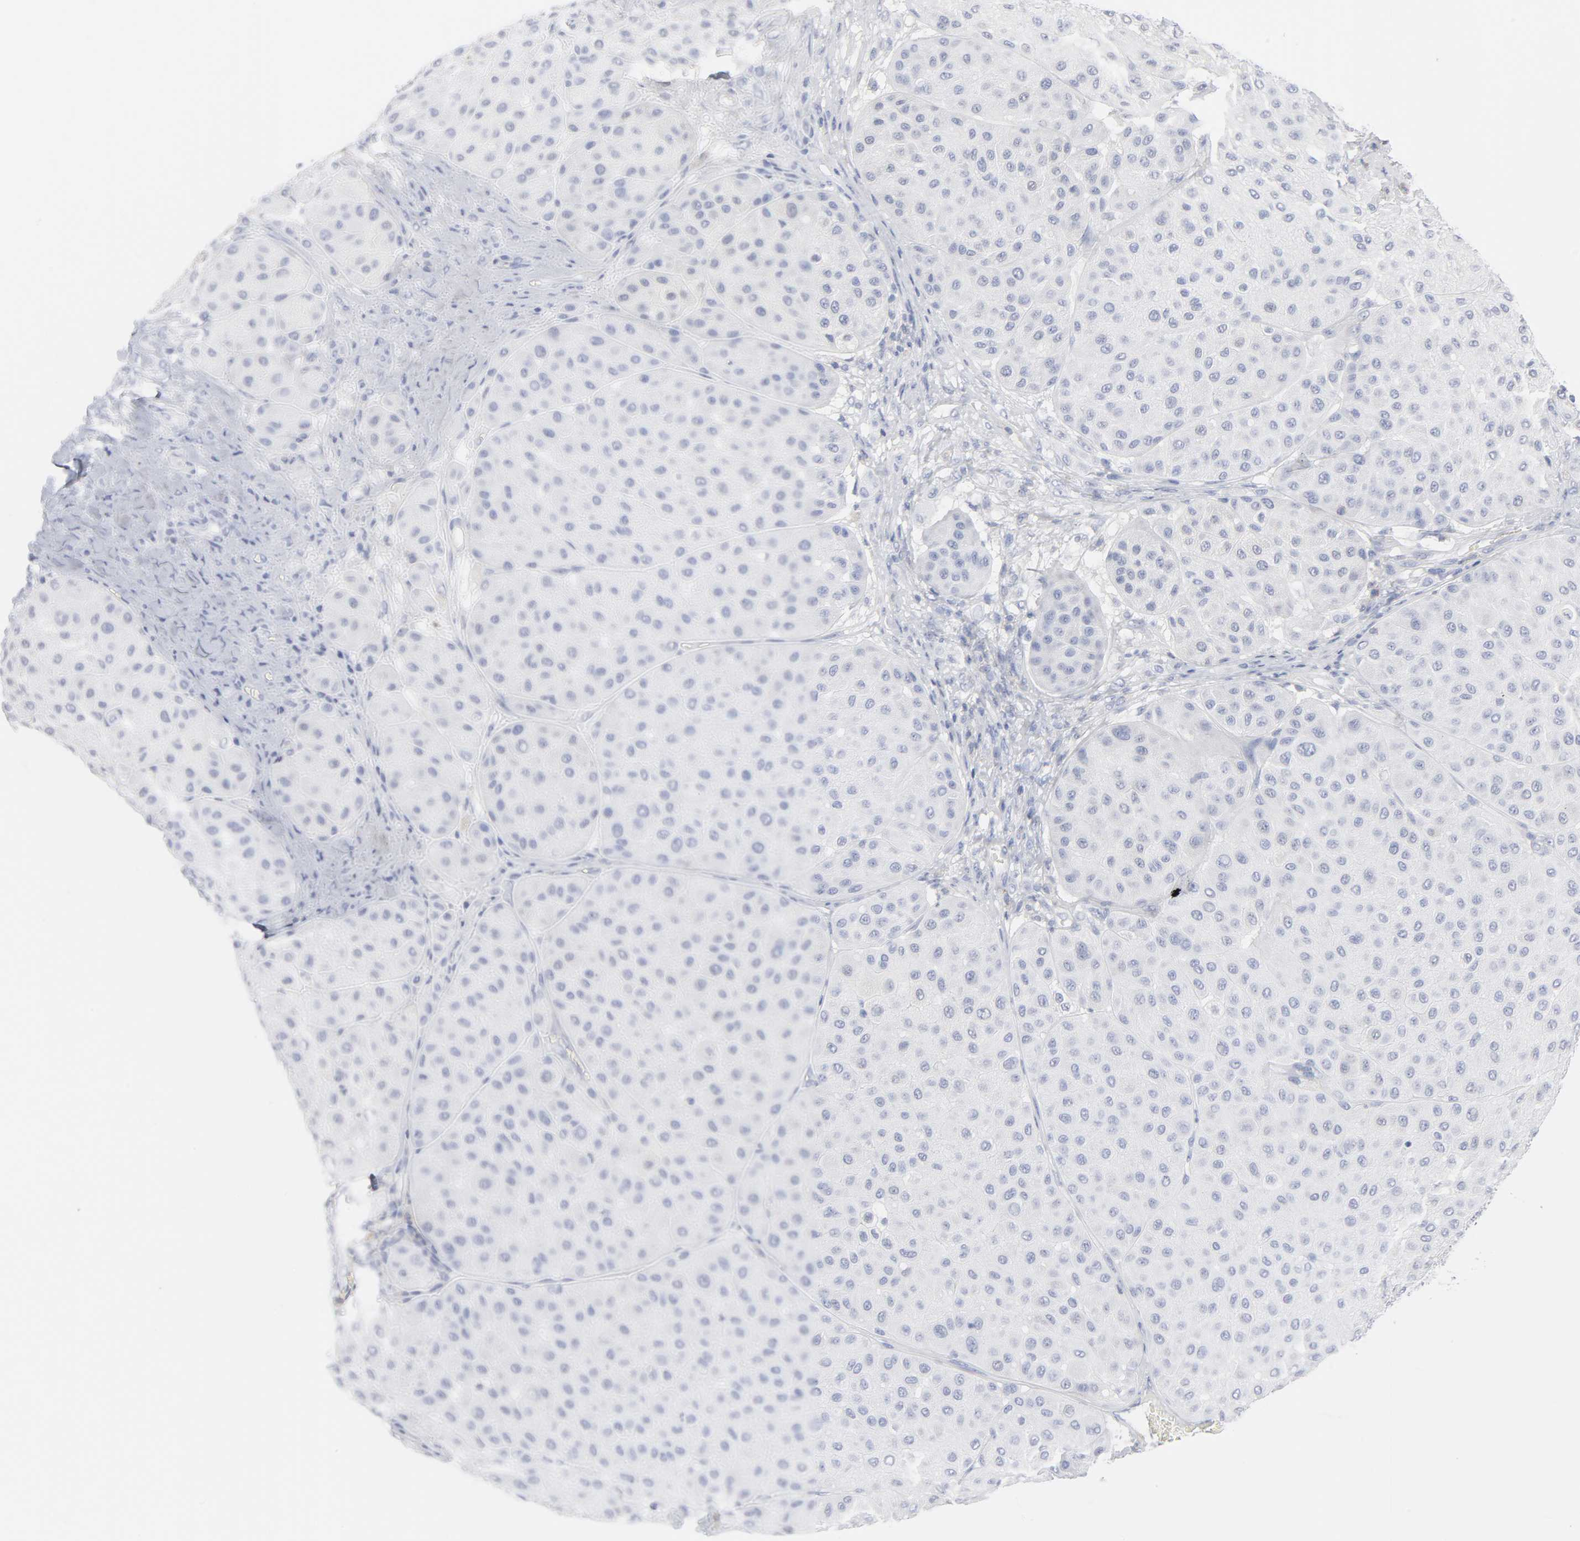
{"staining": {"intensity": "negative", "quantity": "none", "location": "none"}, "tissue": "melanoma", "cell_type": "Tumor cells", "image_type": "cancer", "snomed": [{"axis": "morphology", "description": "Normal tissue, NOS"}, {"axis": "morphology", "description": "Malignant melanoma, Metastatic site"}, {"axis": "topography", "description": "Skin"}], "caption": "A photomicrograph of human malignant melanoma (metastatic site) is negative for staining in tumor cells.", "gene": "P2RY8", "patient": {"sex": "male", "age": 41}}